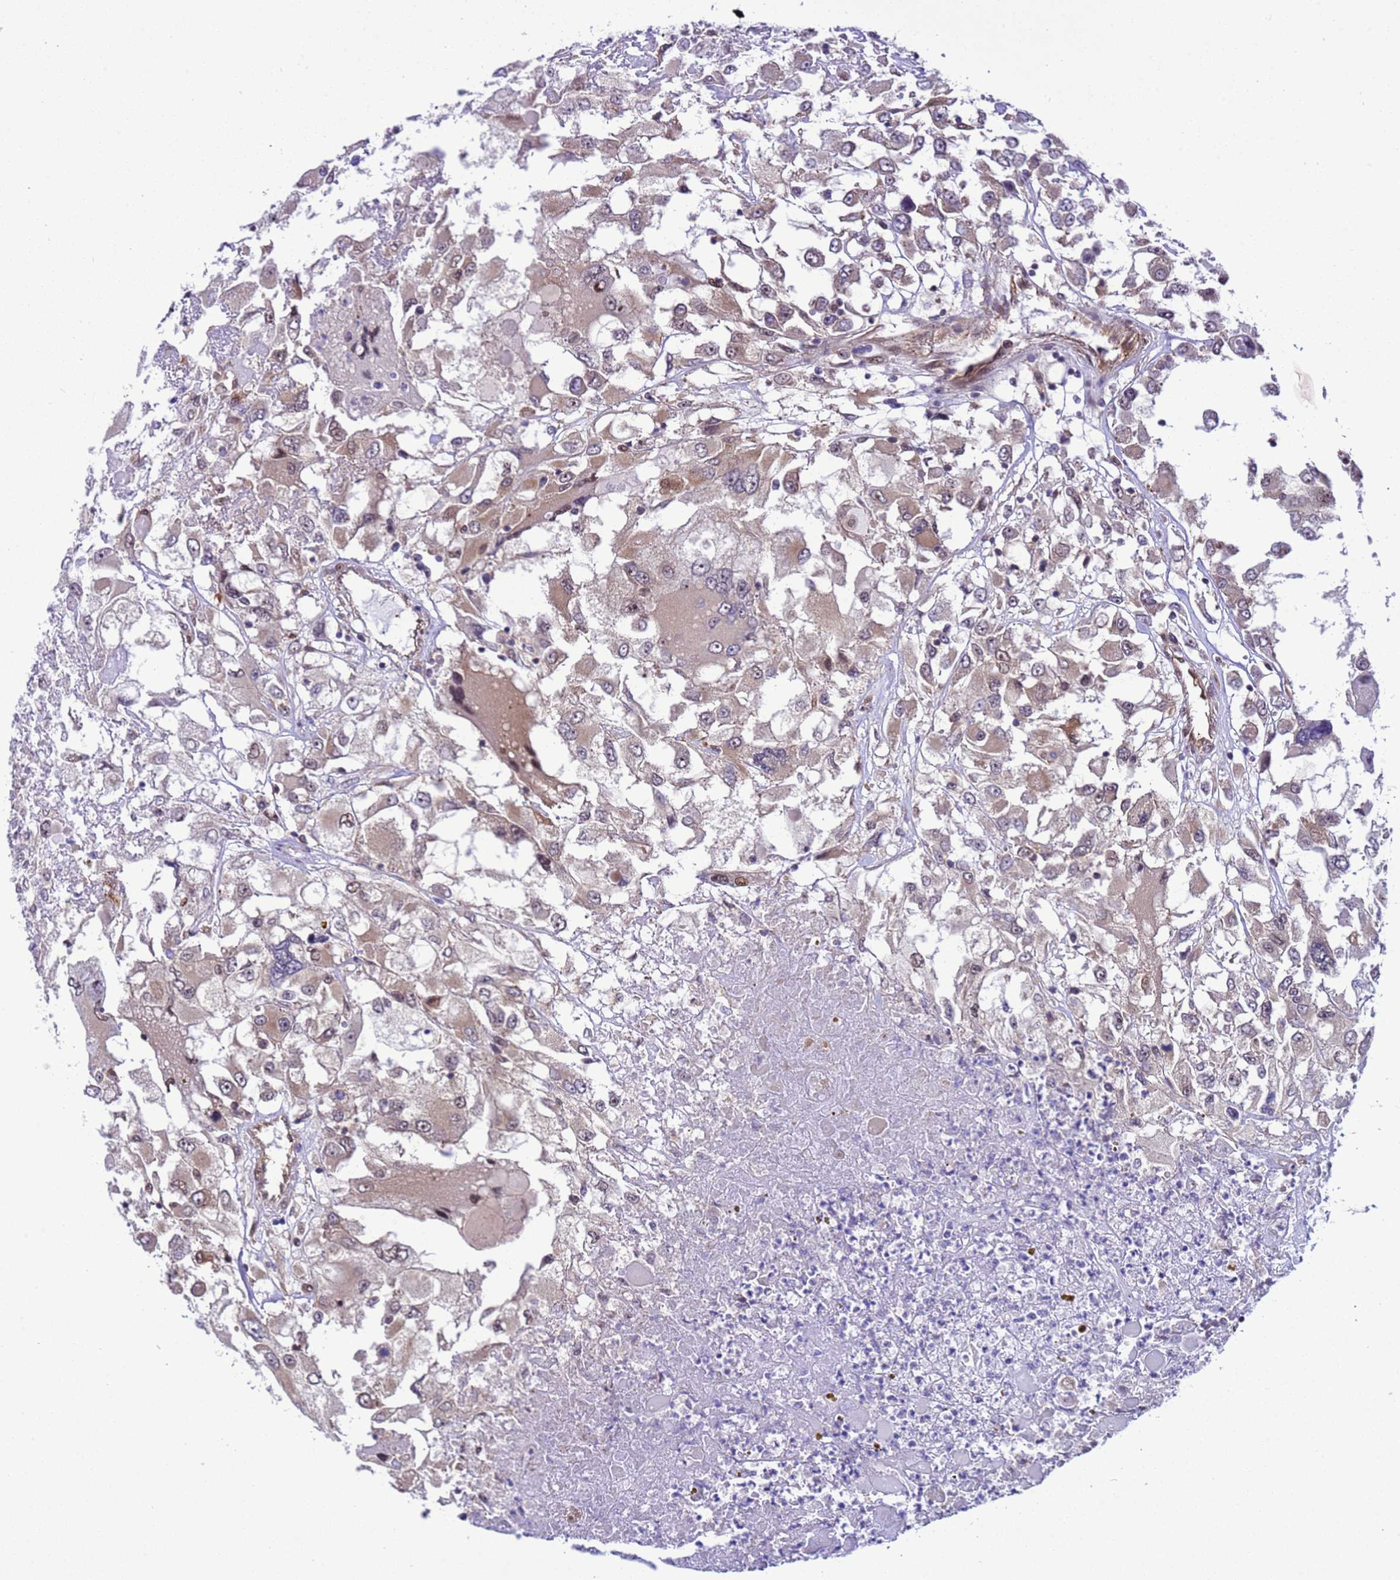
{"staining": {"intensity": "weak", "quantity": "25%-75%", "location": "cytoplasmic/membranous"}, "tissue": "renal cancer", "cell_type": "Tumor cells", "image_type": "cancer", "snomed": [{"axis": "morphology", "description": "Adenocarcinoma, NOS"}, {"axis": "topography", "description": "Kidney"}], "caption": "Immunohistochemical staining of human renal cancer exhibits weak cytoplasmic/membranous protein positivity in approximately 25%-75% of tumor cells. The staining was performed using DAB to visualize the protein expression in brown, while the nuclei were stained in blue with hematoxylin (Magnification: 20x).", "gene": "RASD1", "patient": {"sex": "female", "age": 52}}